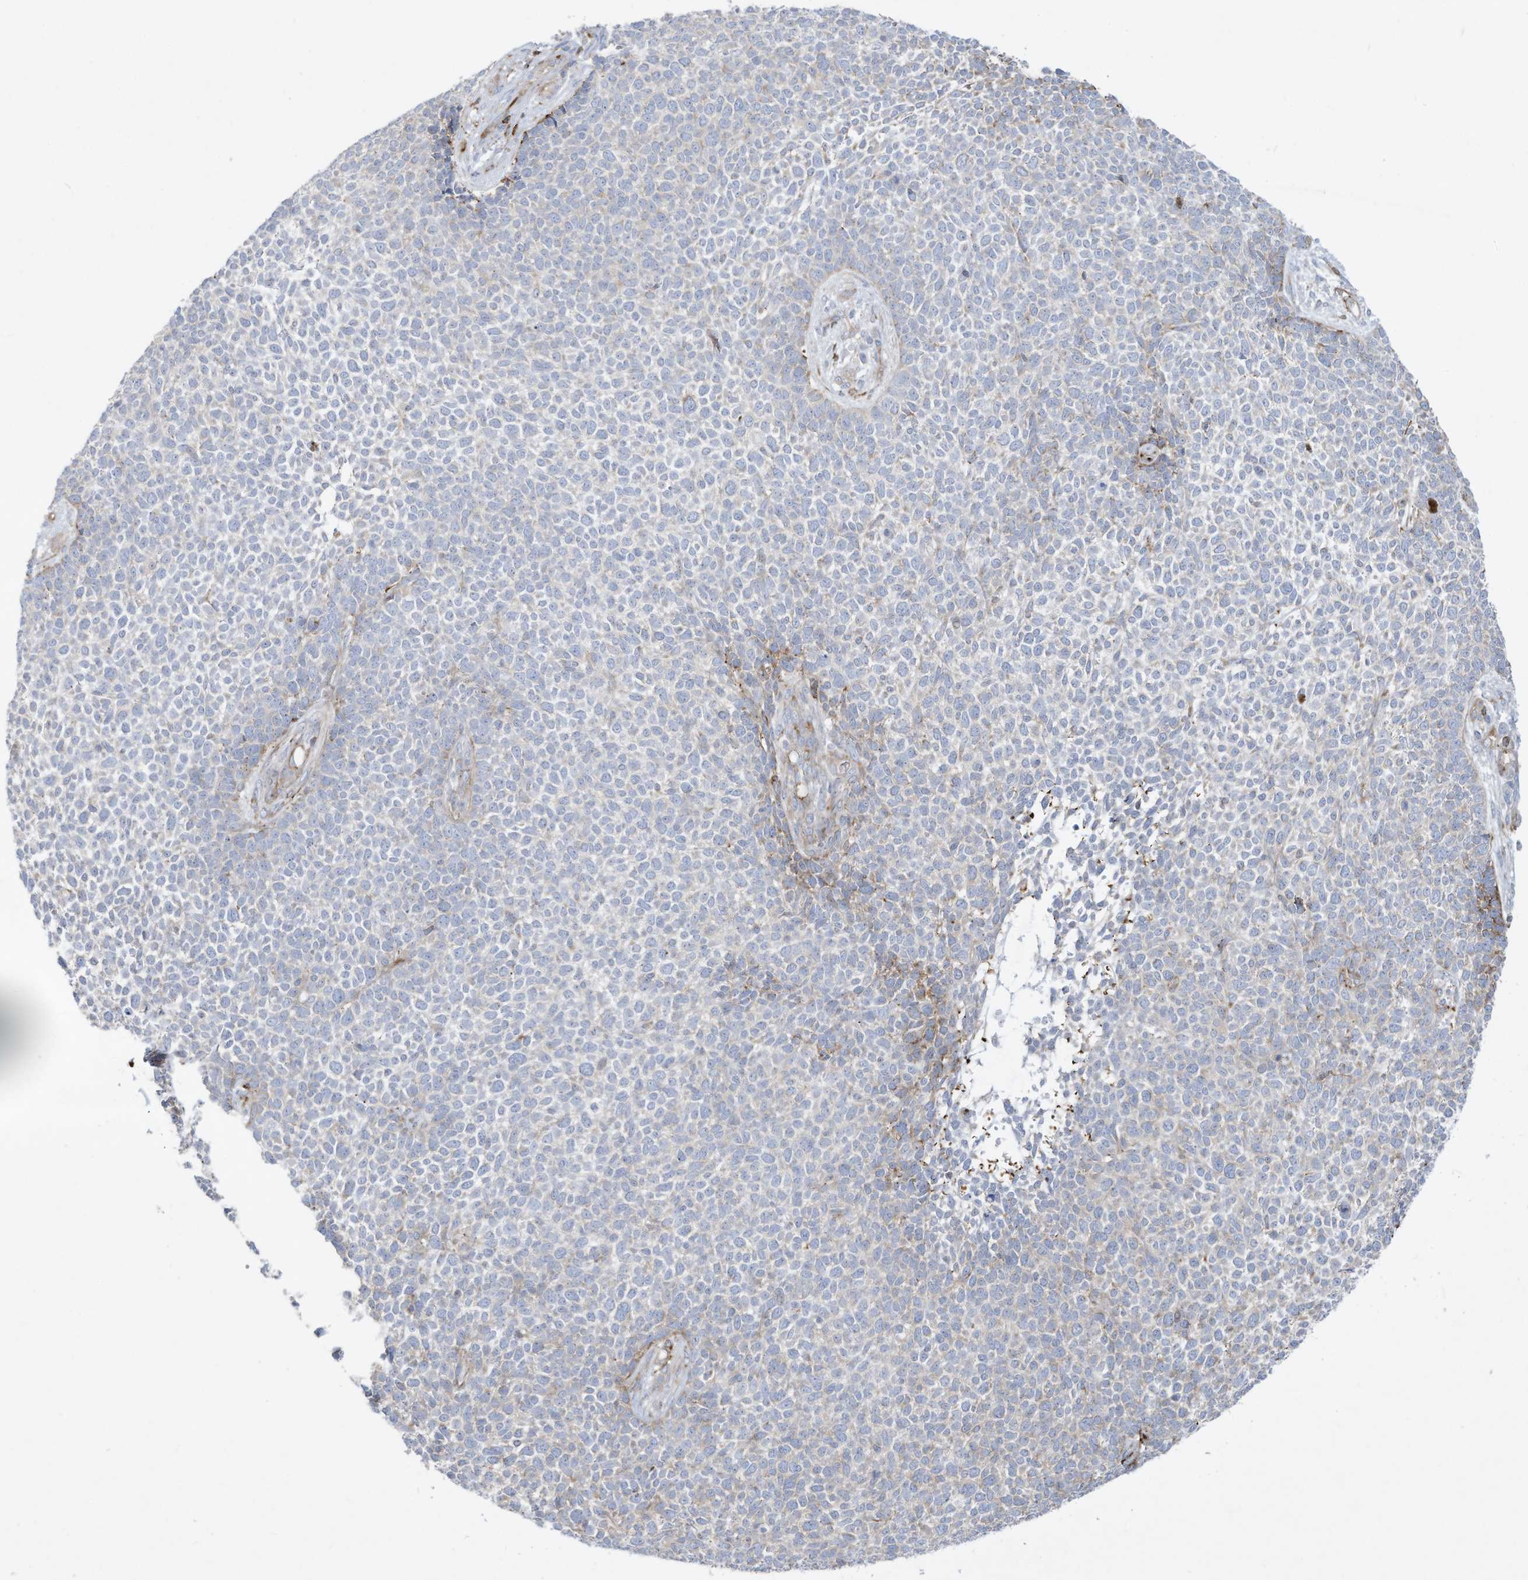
{"staining": {"intensity": "weak", "quantity": "<25%", "location": "cytoplasmic/membranous"}, "tissue": "skin cancer", "cell_type": "Tumor cells", "image_type": "cancer", "snomed": [{"axis": "morphology", "description": "Basal cell carcinoma"}, {"axis": "topography", "description": "Skin"}], "caption": "Immunohistochemistry (IHC) histopathology image of neoplastic tissue: skin cancer stained with DAB displays no significant protein positivity in tumor cells.", "gene": "THNSL2", "patient": {"sex": "female", "age": 84}}